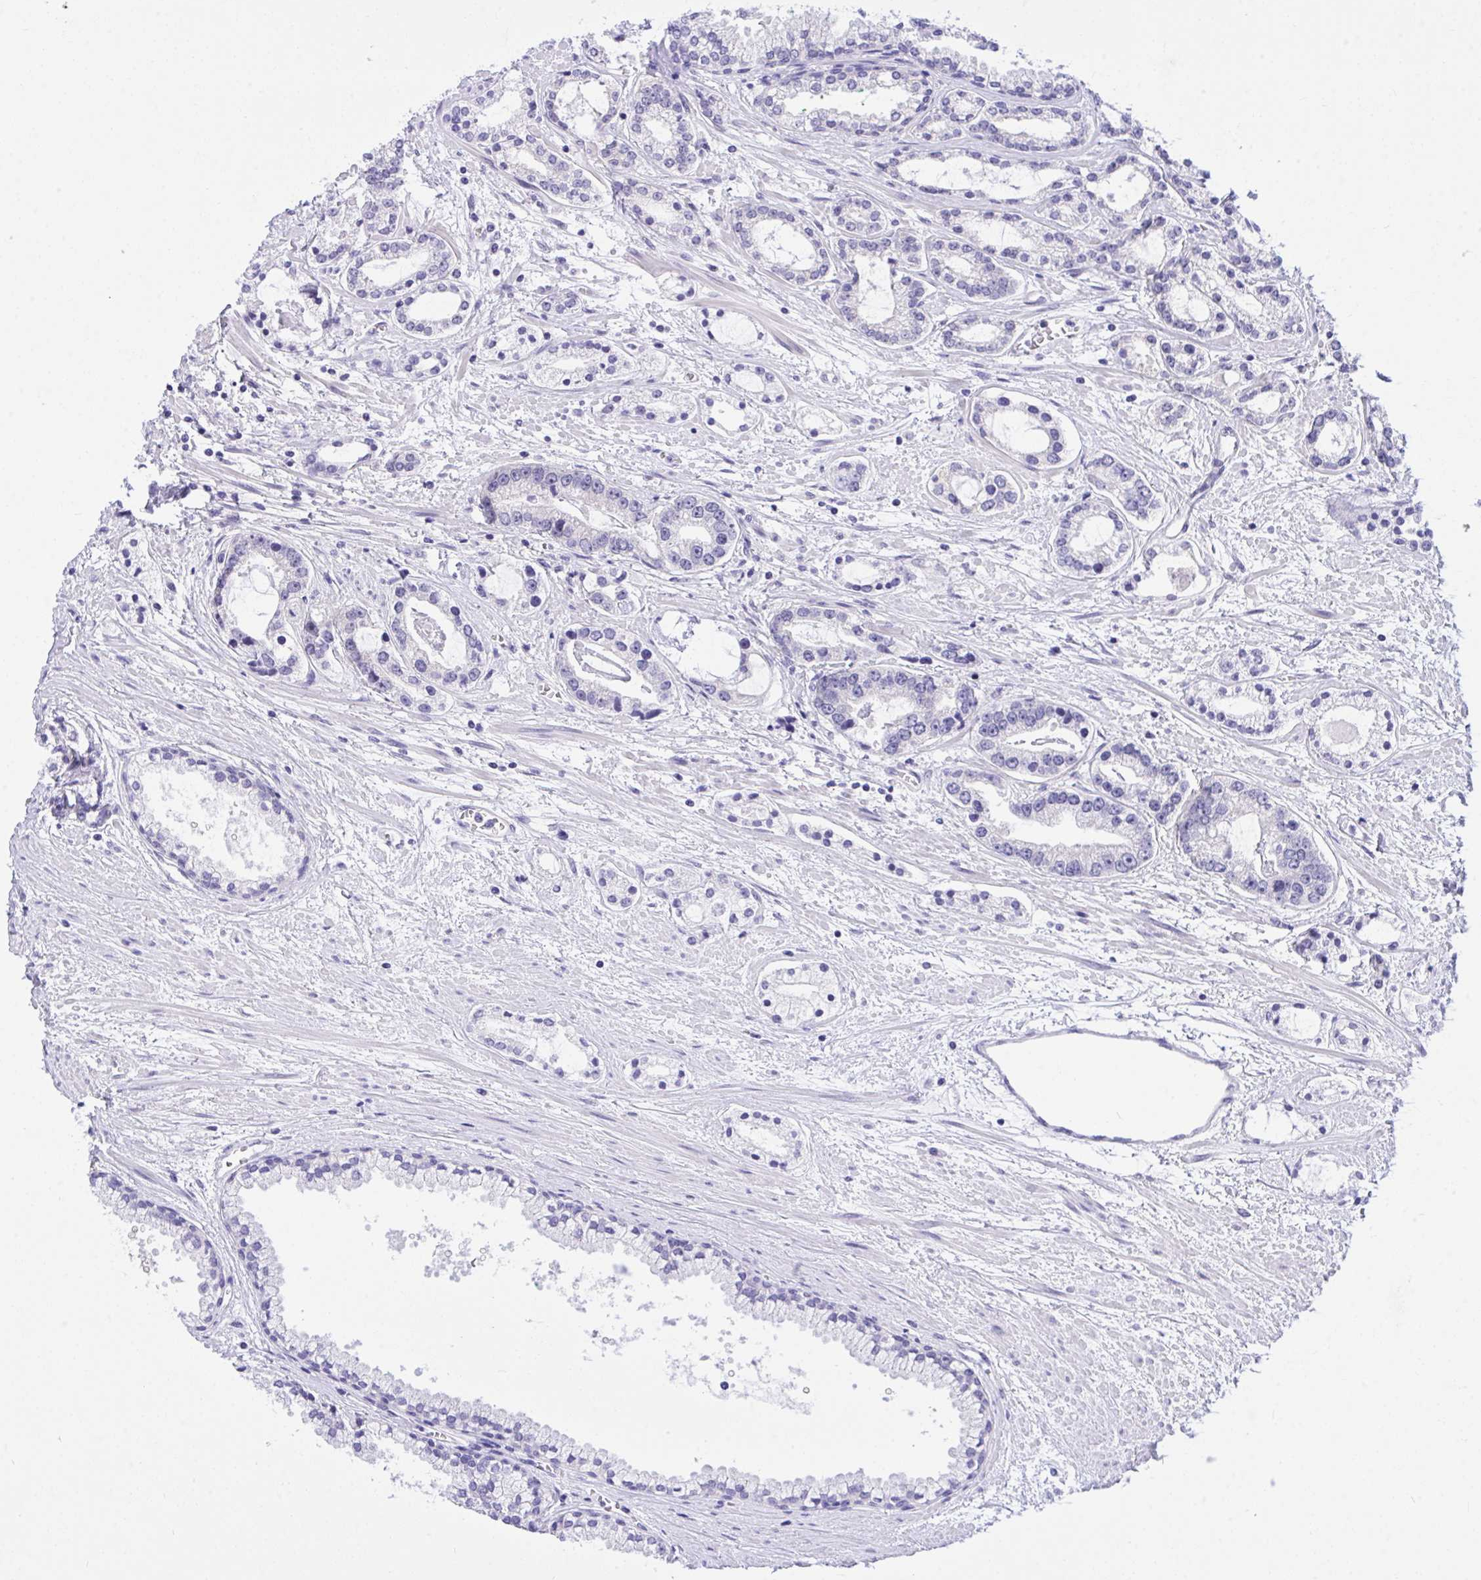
{"staining": {"intensity": "negative", "quantity": "none", "location": "none"}, "tissue": "prostate cancer", "cell_type": "Tumor cells", "image_type": "cancer", "snomed": [{"axis": "morphology", "description": "Adenocarcinoma, Medium grade"}, {"axis": "topography", "description": "Prostate"}], "caption": "Protein analysis of prostate cancer (adenocarcinoma (medium-grade)) demonstrates no significant positivity in tumor cells.", "gene": "TLN2", "patient": {"sex": "male", "age": 57}}